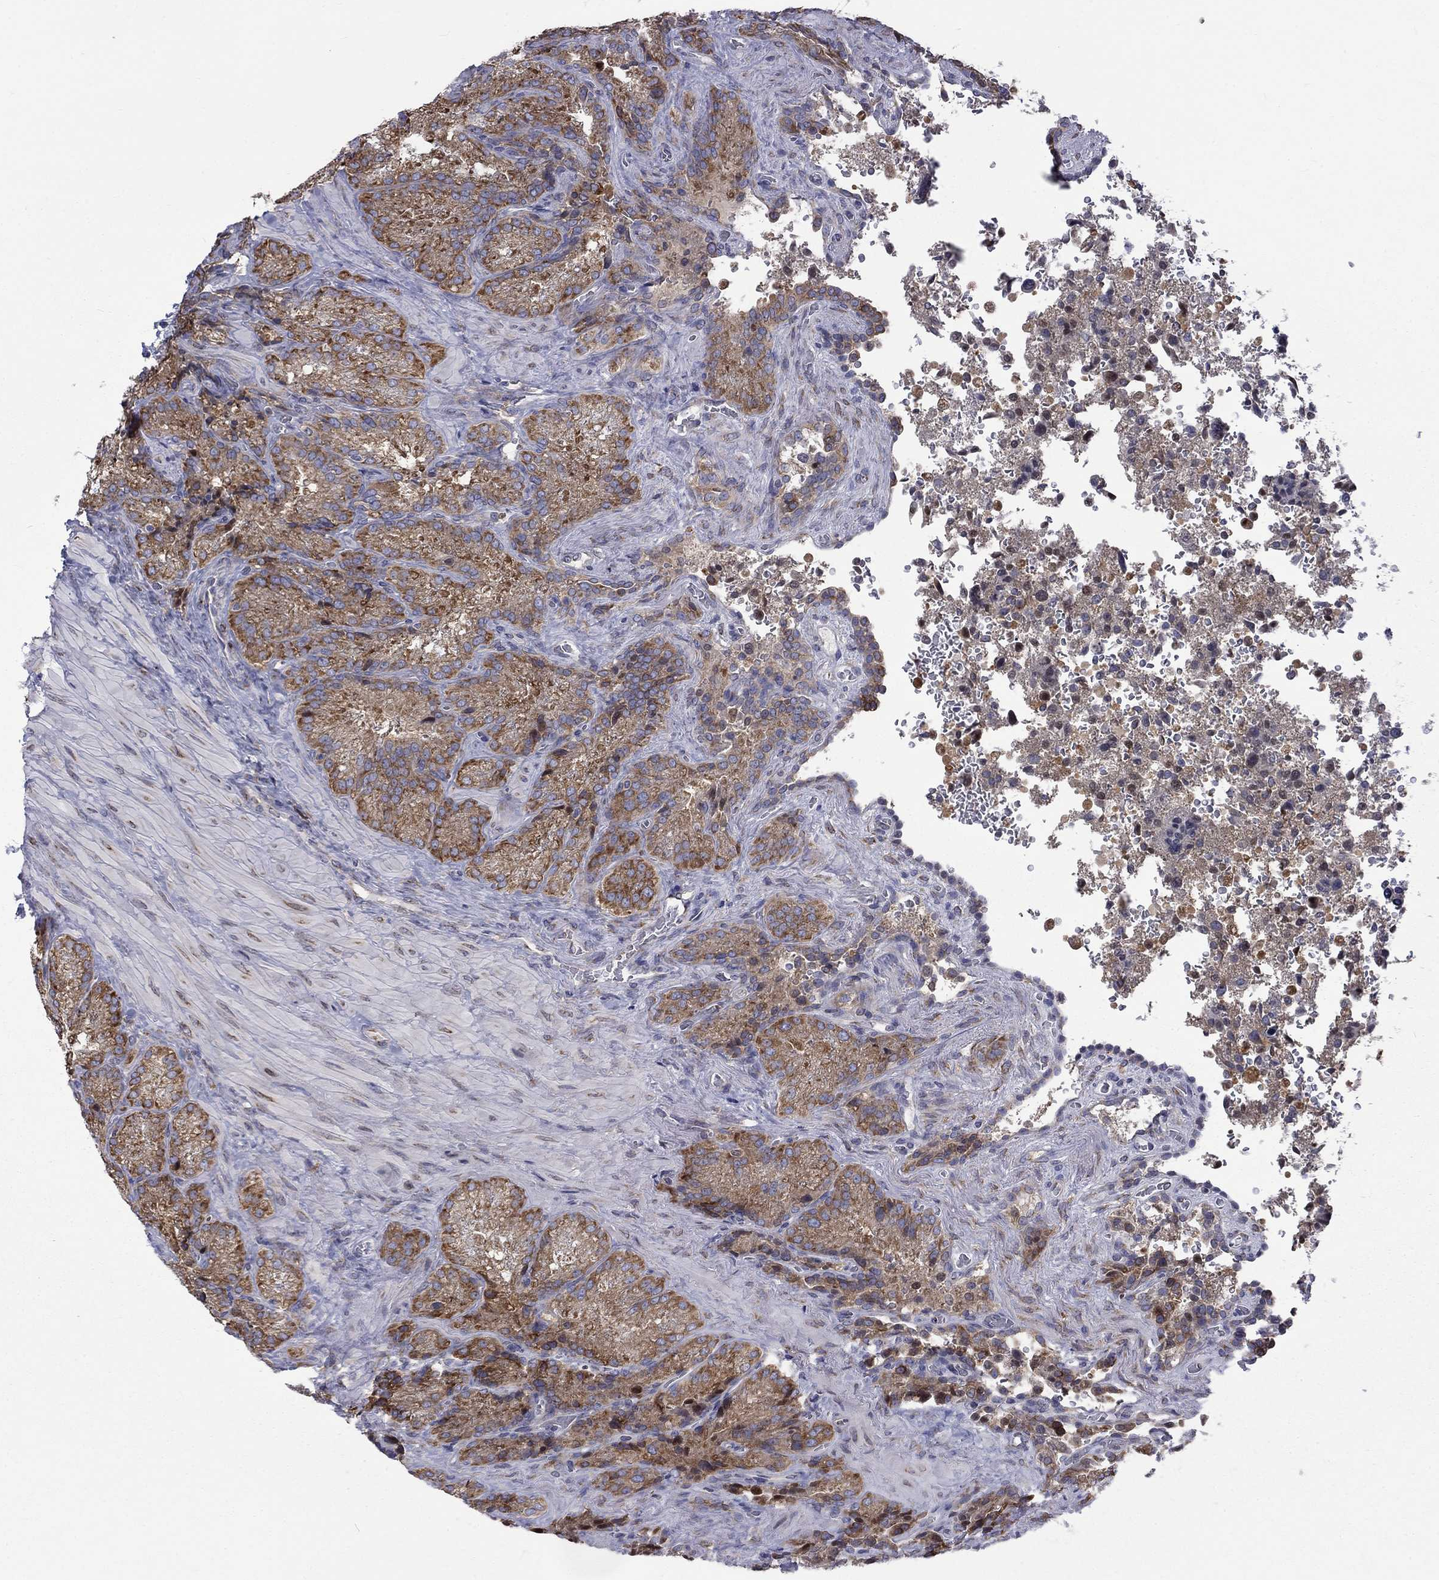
{"staining": {"intensity": "strong", "quantity": ">75%", "location": "cytoplasmic/membranous"}, "tissue": "seminal vesicle", "cell_type": "Glandular cells", "image_type": "normal", "snomed": [{"axis": "morphology", "description": "Normal tissue, NOS"}, {"axis": "topography", "description": "Seminal veicle"}], "caption": "Seminal vesicle stained for a protein (brown) reveals strong cytoplasmic/membranous positive positivity in about >75% of glandular cells.", "gene": "PABPC4", "patient": {"sex": "male", "age": 37}}